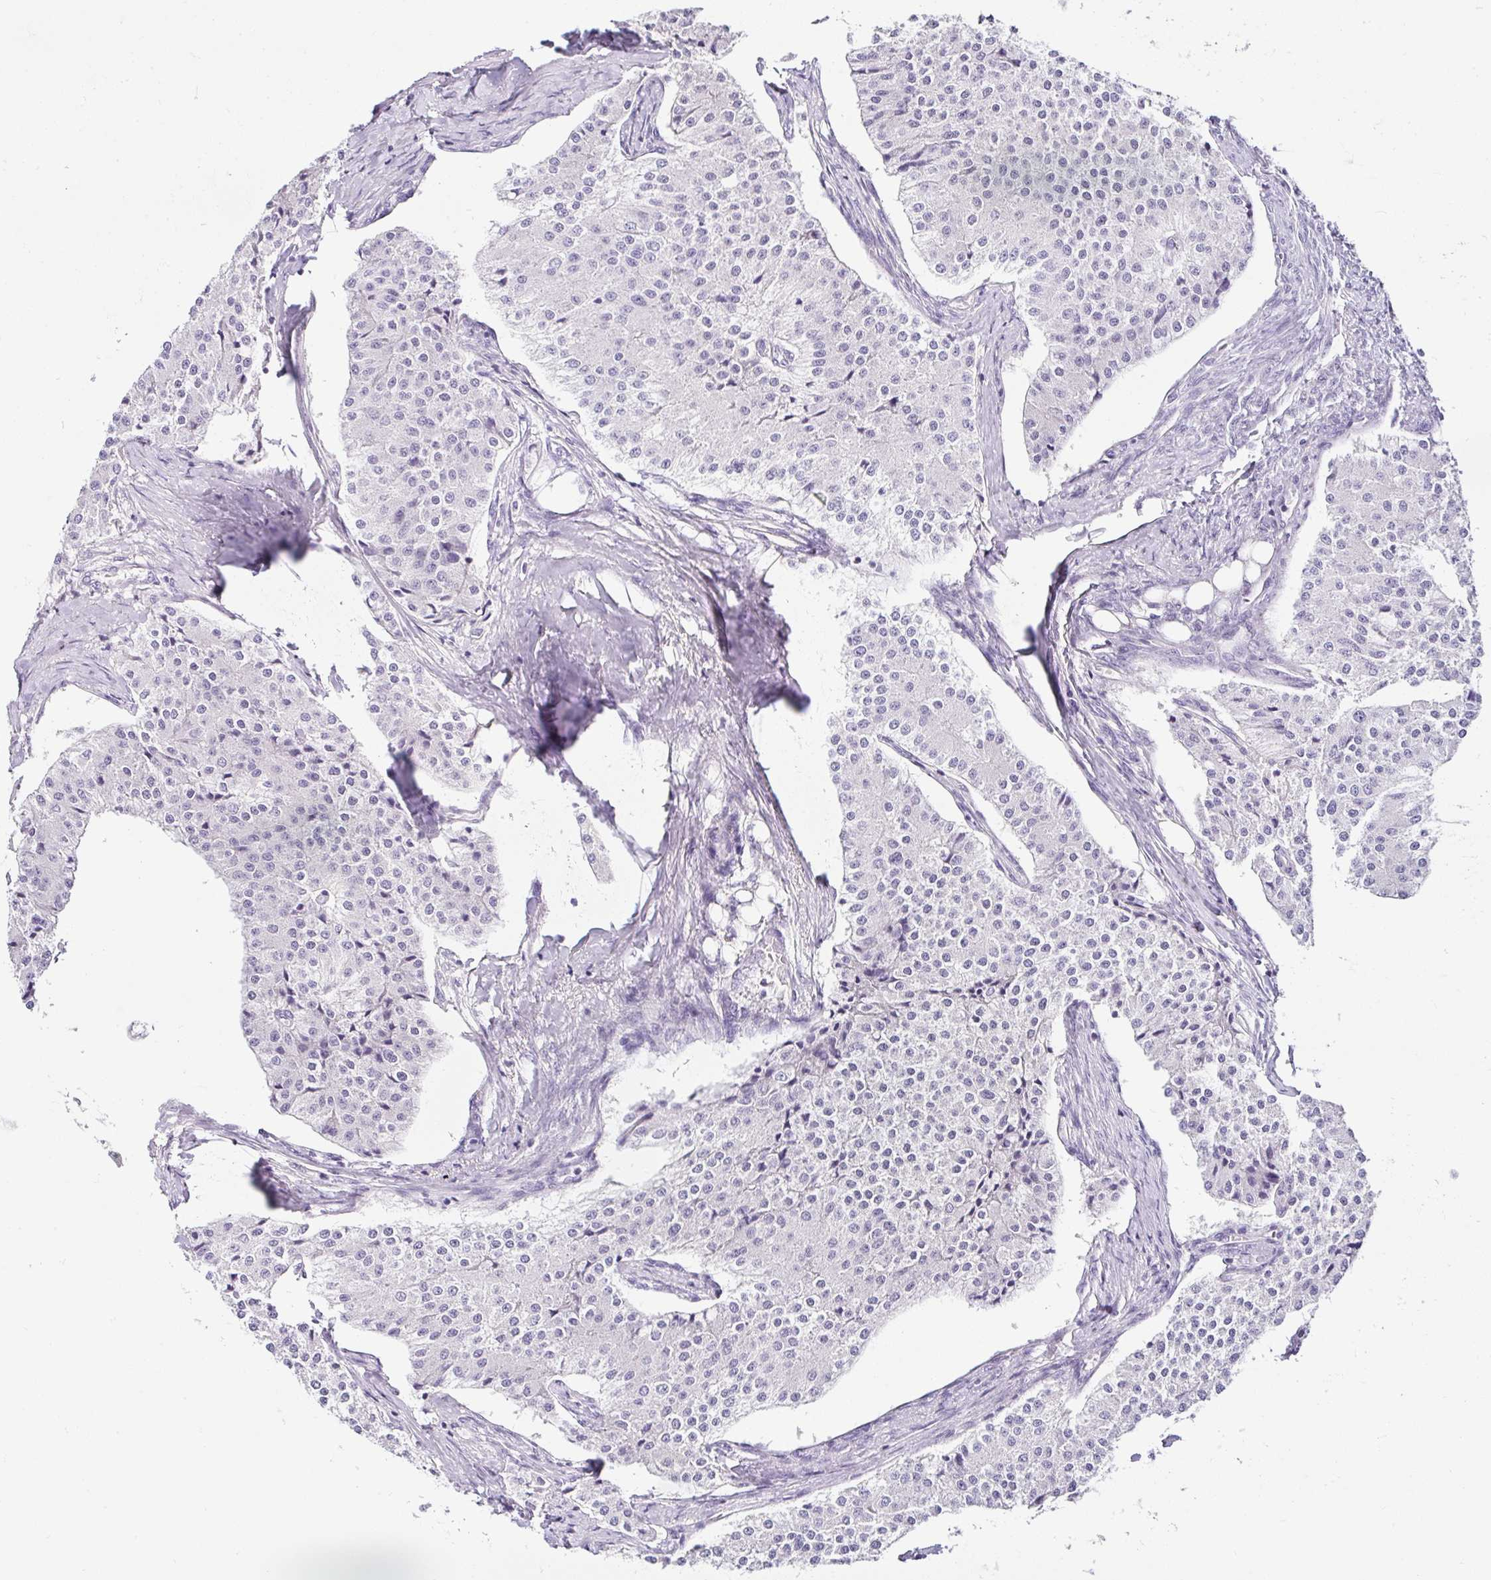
{"staining": {"intensity": "negative", "quantity": "none", "location": "none"}, "tissue": "carcinoid", "cell_type": "Tumor cells", "image_type": "cancer", "snomed": [{"axis": "morphology", "description": "Carcinoid, malignant, NOS"}, {"axis": "topography", "description": "Colon"}], "caption": "Carcinoid was stained to show a protein in brown. There is no significant expression in tumor cells.", "gene": "SERPINB3", "patient": {"sex": "female", "age": 52}}